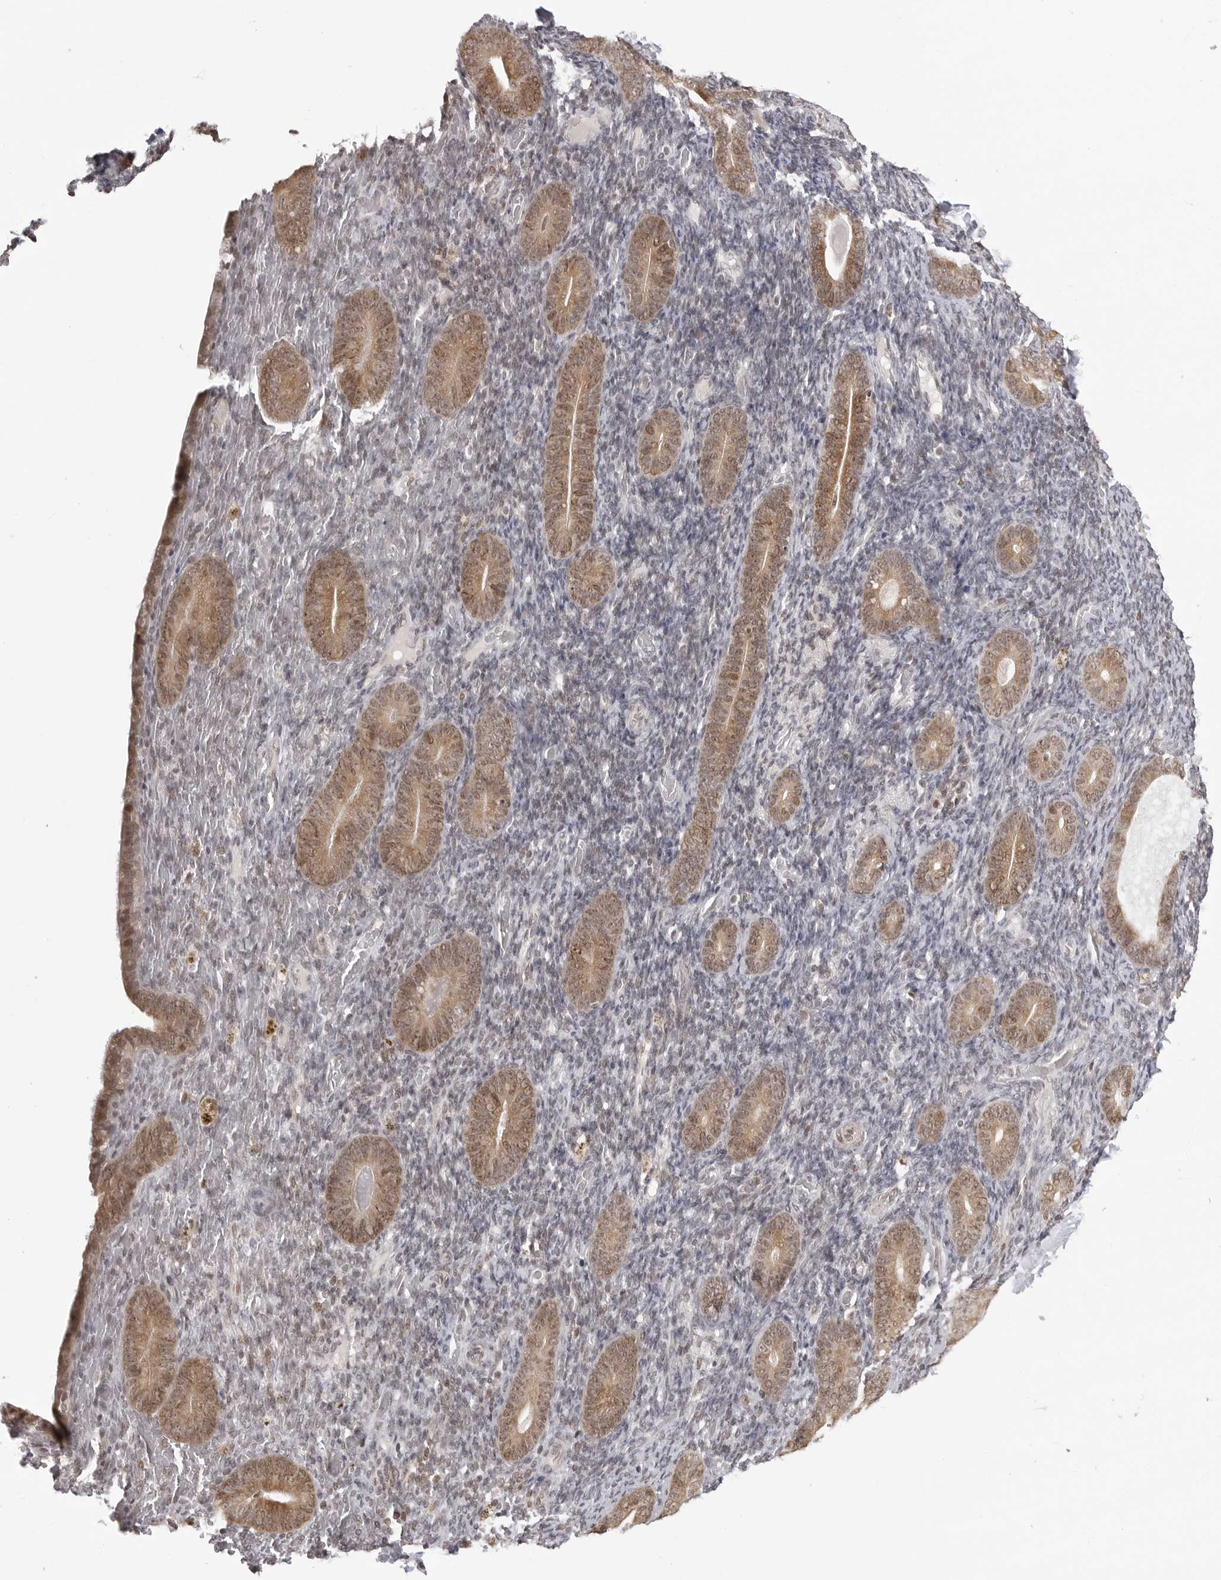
{"staining": {"intensity": "weak", "quantity": "<25%", "location": "nuclear"}, "tissue": "endometrium", "cell_type": "Cells in endometrial stroma", "image_type": "normal", "snomed": [{"axis": "morphology", "description": "Normal tissue, NOS"}, {"axis": "topography", "description": "Endometrium"}], "caption": "This is an immunohistochemistry (IHC) image of benign human endometrium. There is no expression in cells in endometrial stroma.", "gene": "PHF3", "patient": {"sex": "female", "age": 51}}